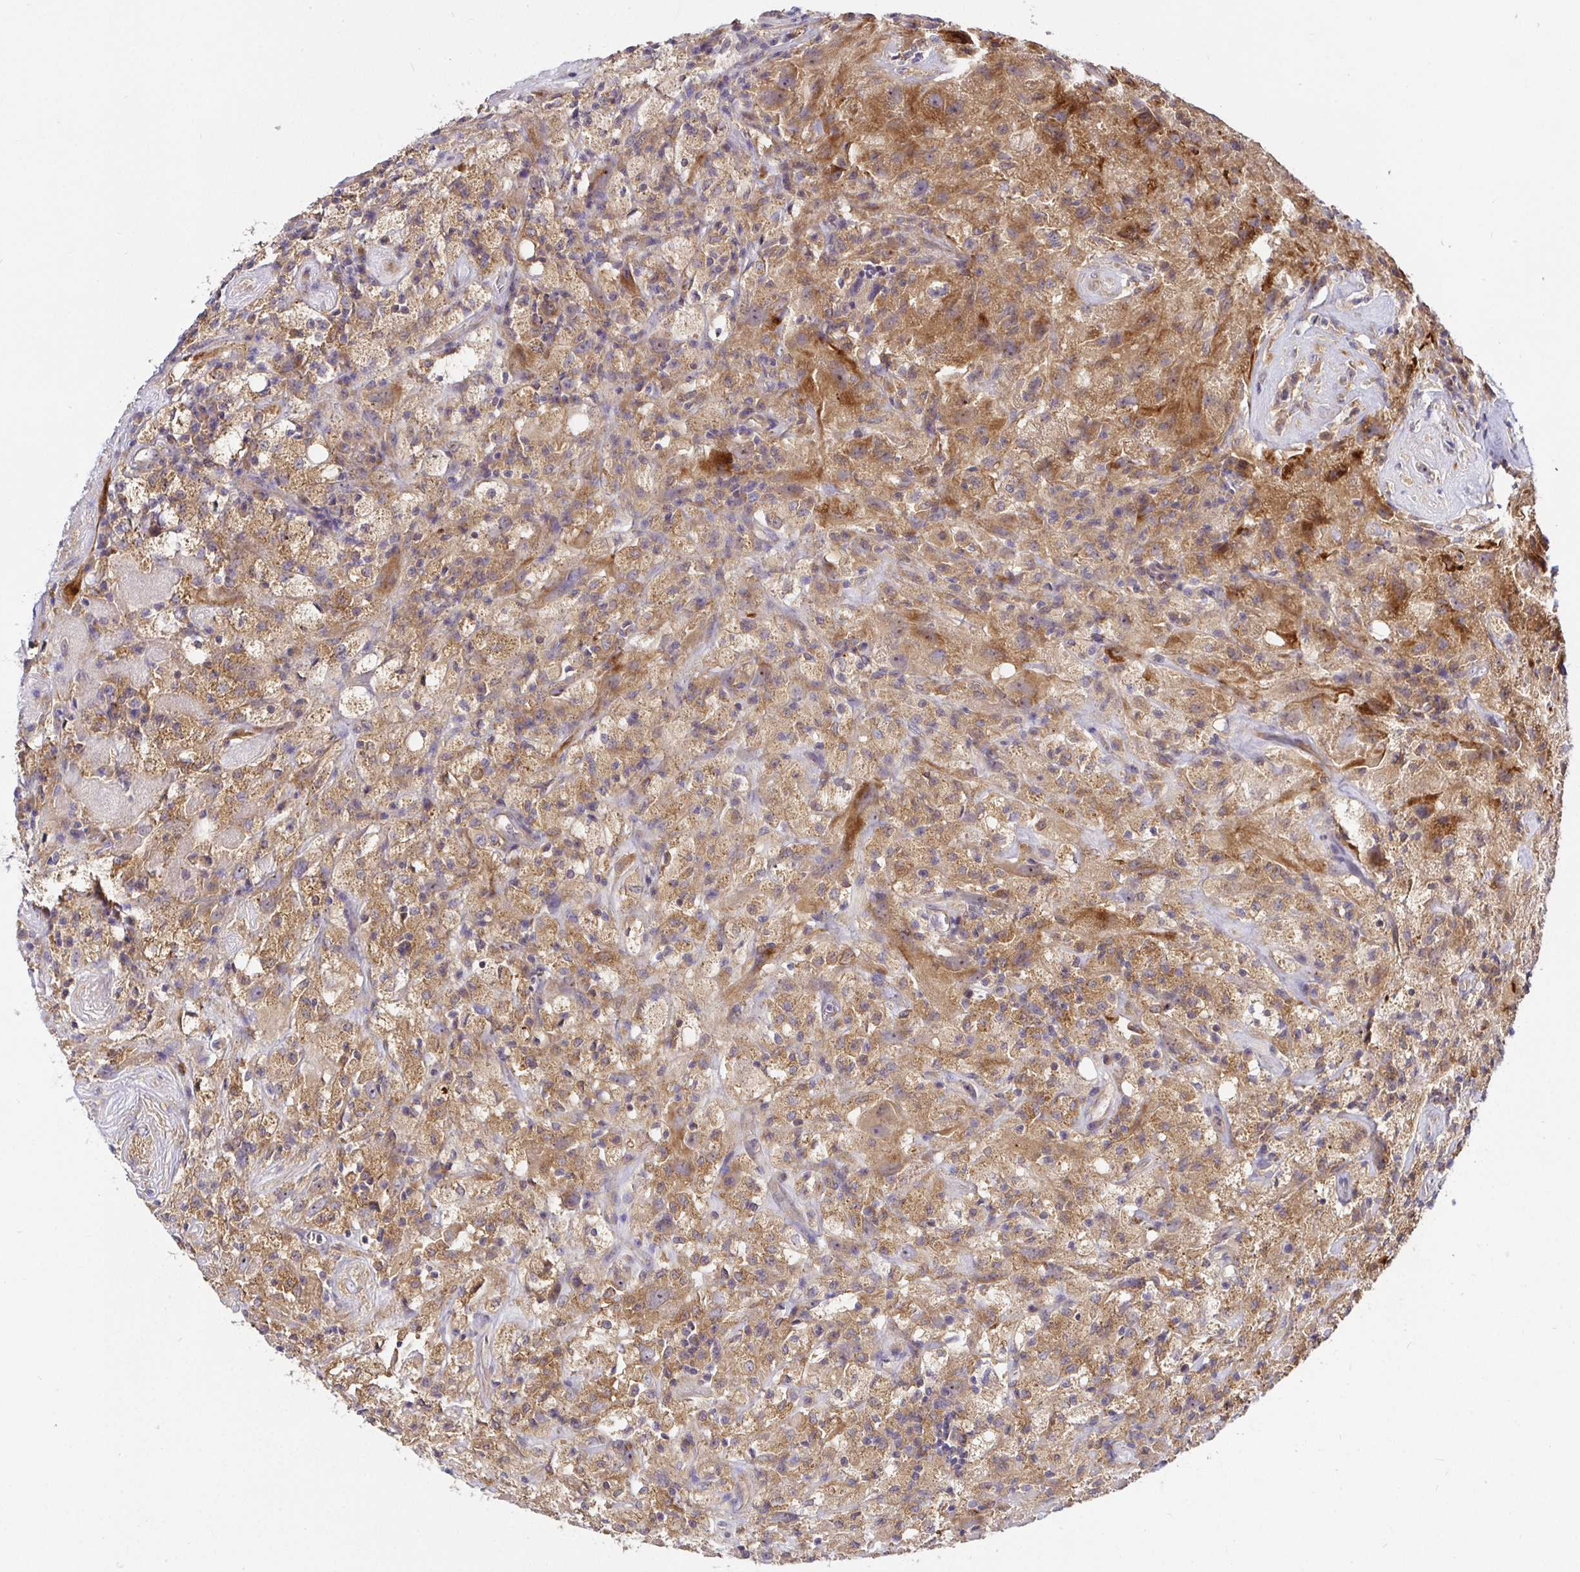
{"staining": {"intensity": "moderate", "quantity": ">75%", "location": "cytoplasmic/membranous"}, "tissue": "glioma", "cell_type": "Tumor cells", "image_type": "cancer", "snomed": [{"axis": "morphology", "description": "Glioma, malignant, High grade"}, {"axis": "topography", "description": "Brain"}], "caption": "This is a photomicrograph of immunohistochemistry (IHC) staining of malignant glioma (high-grade), which shows moderate expression in the cytoplasmic/membranous of tumor cells.", "gene": "SNX8", "patient": {"sex": "male", "age": 68}}